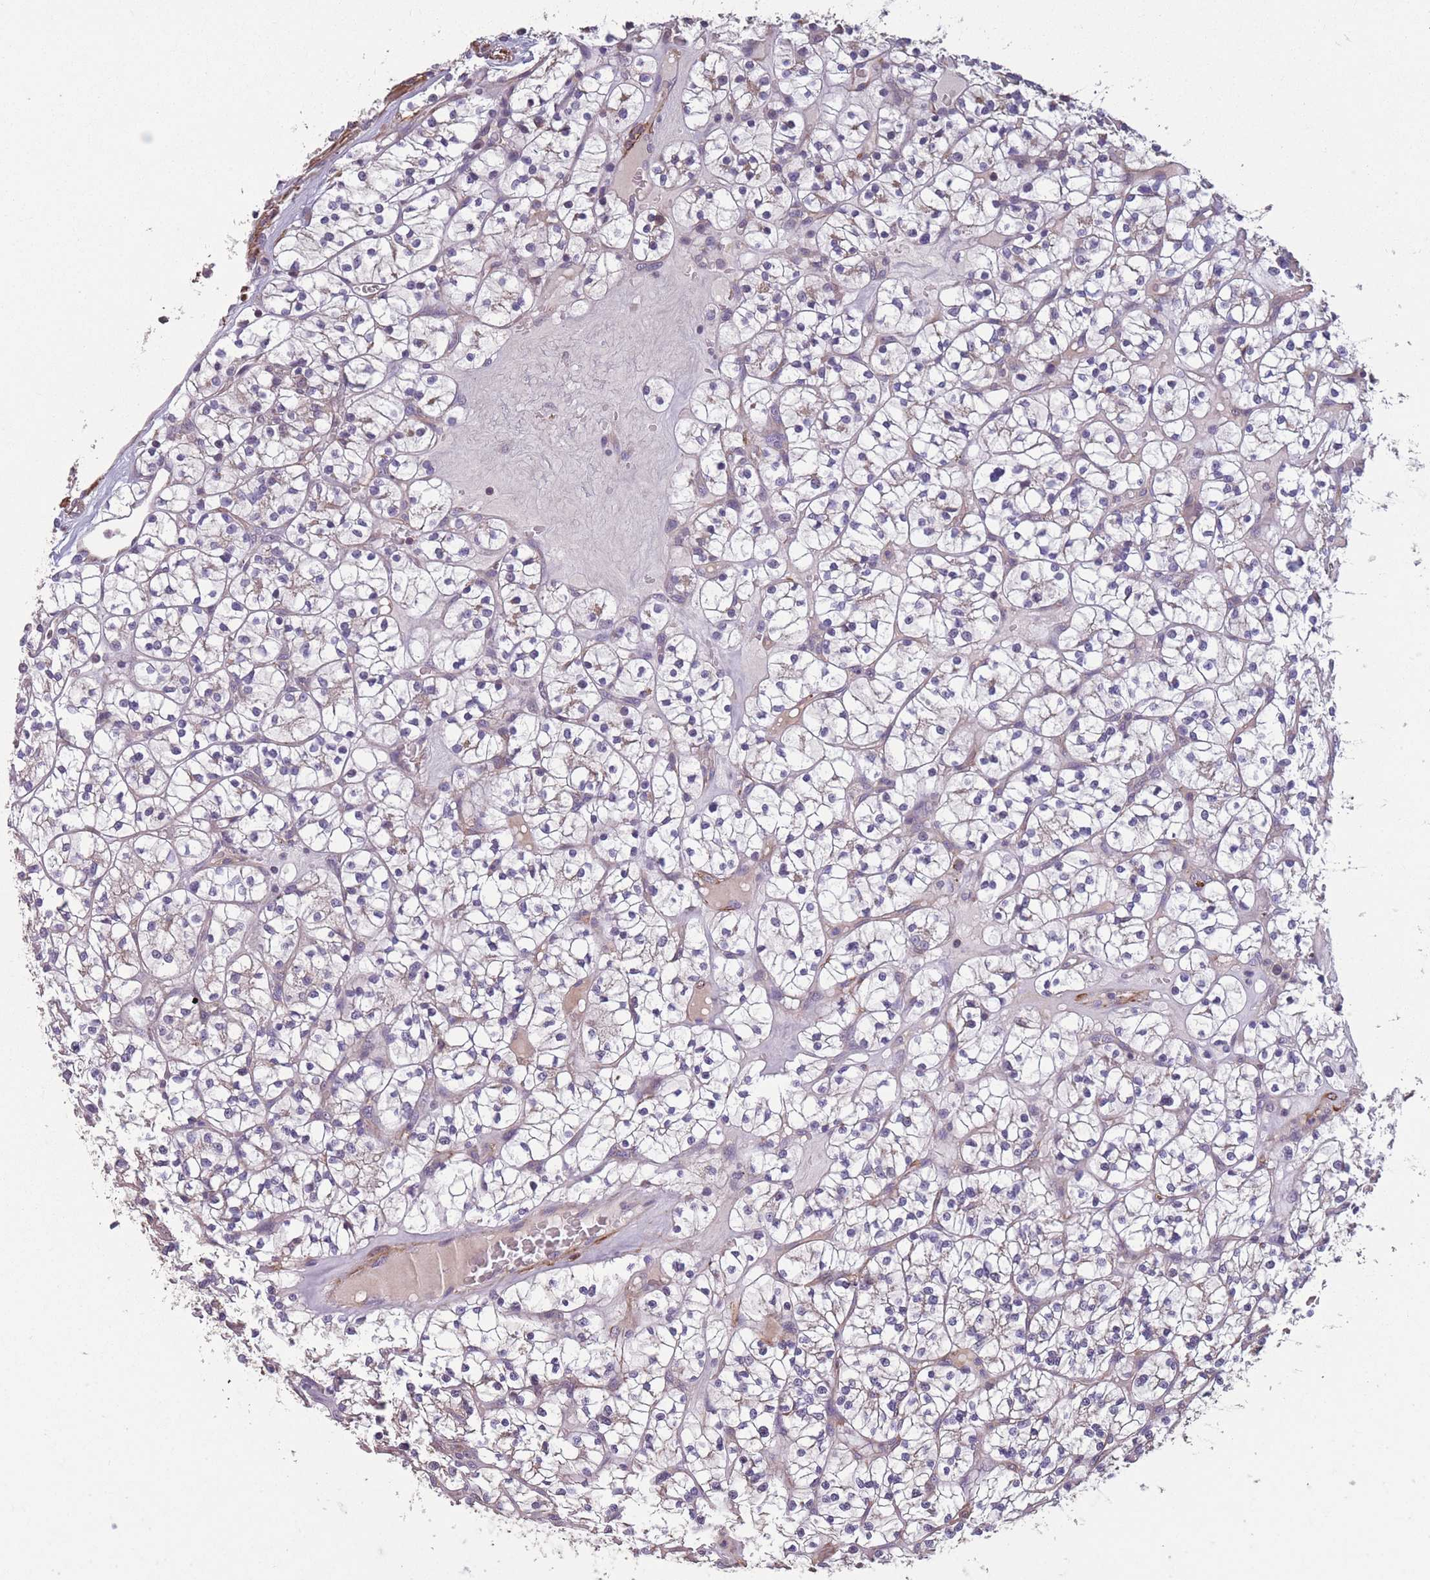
{"staining": {"intensity": "negative", "quantity": "none", "location": "none"}, "tissue": "renal cancer", "cell_type": "Tumor cells", "image_type": "cancer", "snomed": [{"axis": "morphology", "description": "Adenocarcinoma, NOS"}, {"axis": "topography", "description": "Kidney"}], "caption": "This is an immunohistochemistry histopathology image of human renal cancer. There is no positivity in tumor cells.", "gene": "TOMM40L", "patient": {"sex": "female", "age": 64}}